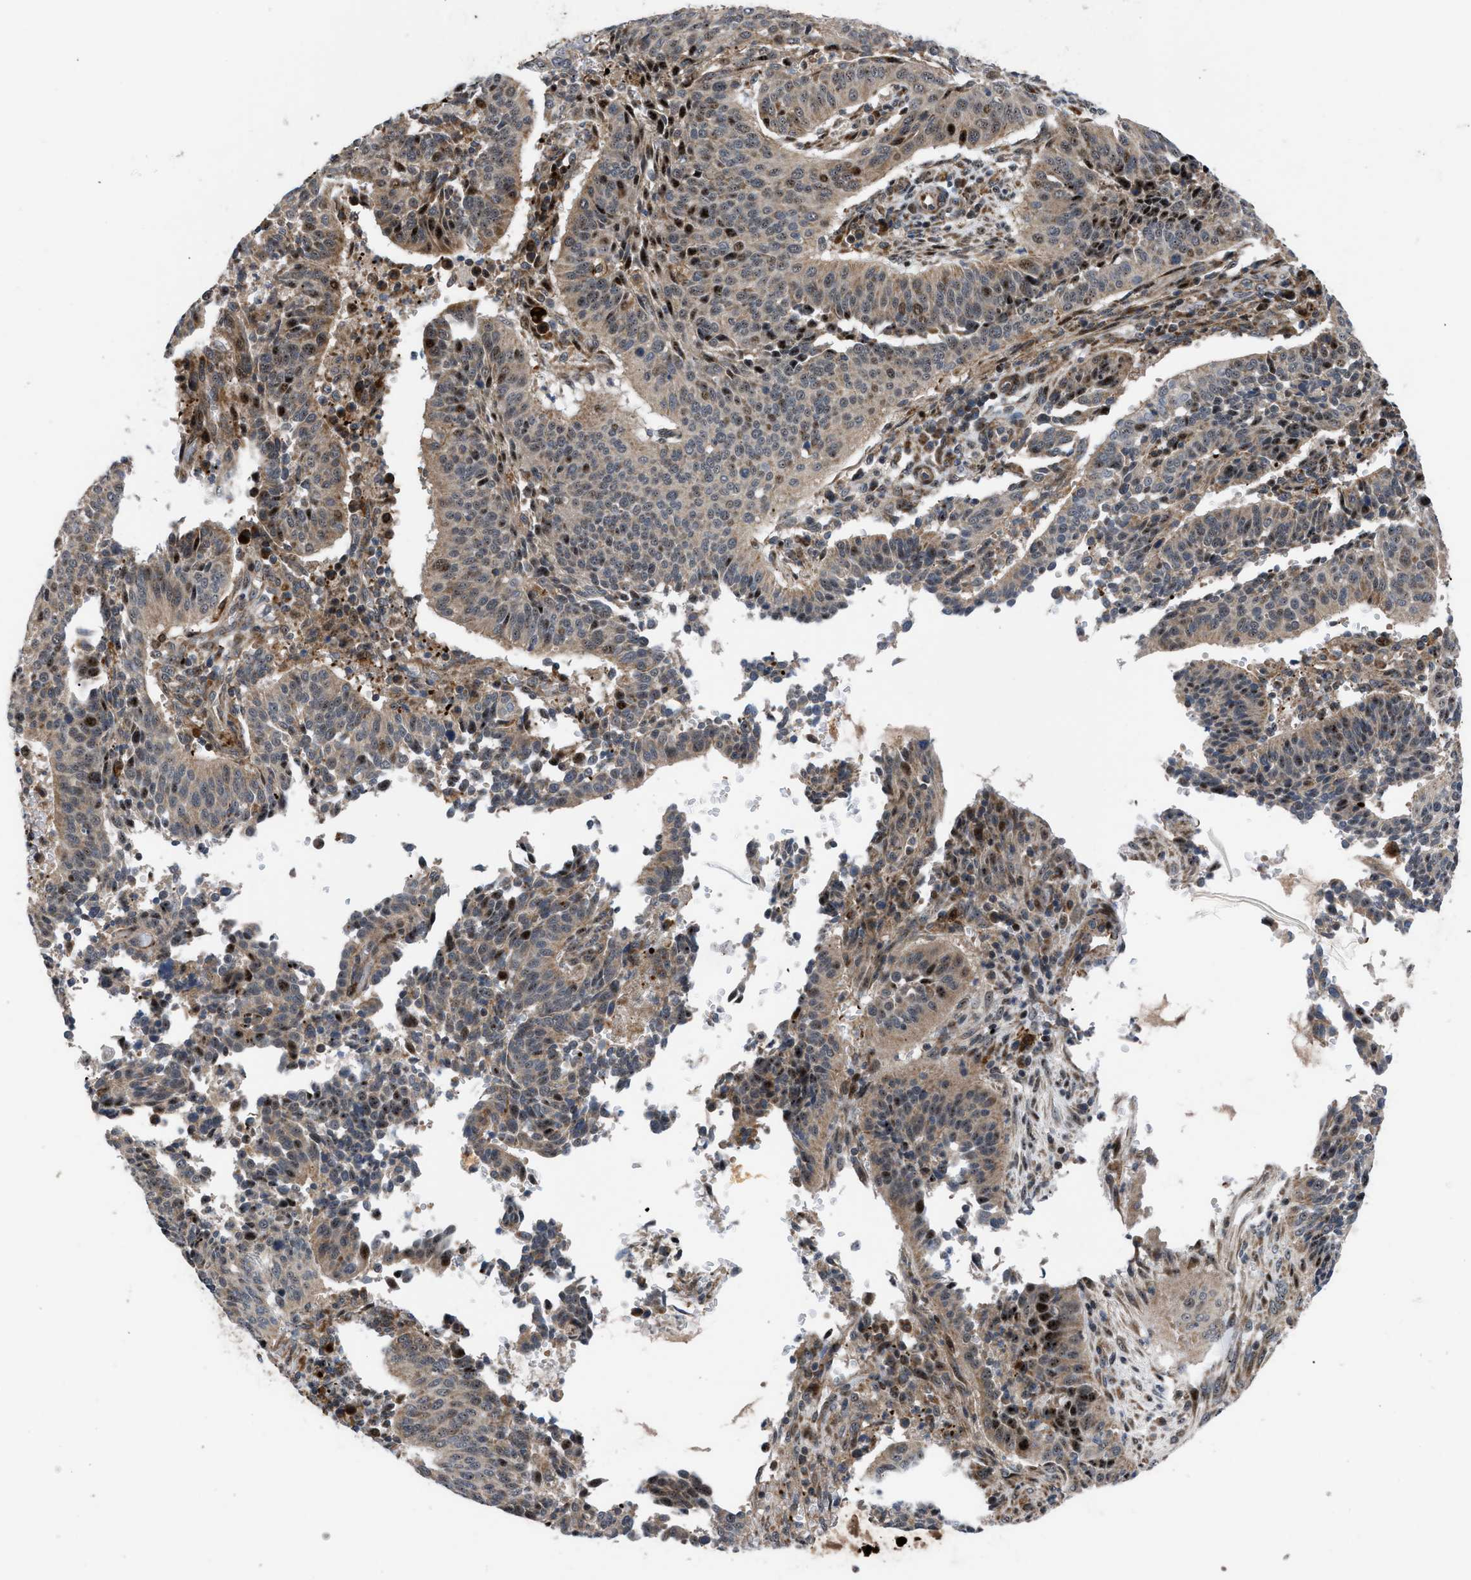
{"staining": {"intensity": "weak", "quantity": ">75%", "location": "cytoplasmic/membranous"}, "tissue": "cervical cancer", "cell_type": "Tumor cells", "image_type": "cancer", "snomed": [{"axis": "morphology", "description": "Normal tissue, NOS"}, {"axis": "morphology", "description": "Squamous cell carcinoma, NOS"}, {"axis": "topography", "description": "Cervix"}], "caption": "A brown stain shows weak cytoplasmic/membranous staining of a protein in cervical squamous cell carcinoma tumor cells.", "gene": "AP3M2", "patient": {"sex": "female", "age": 39}}